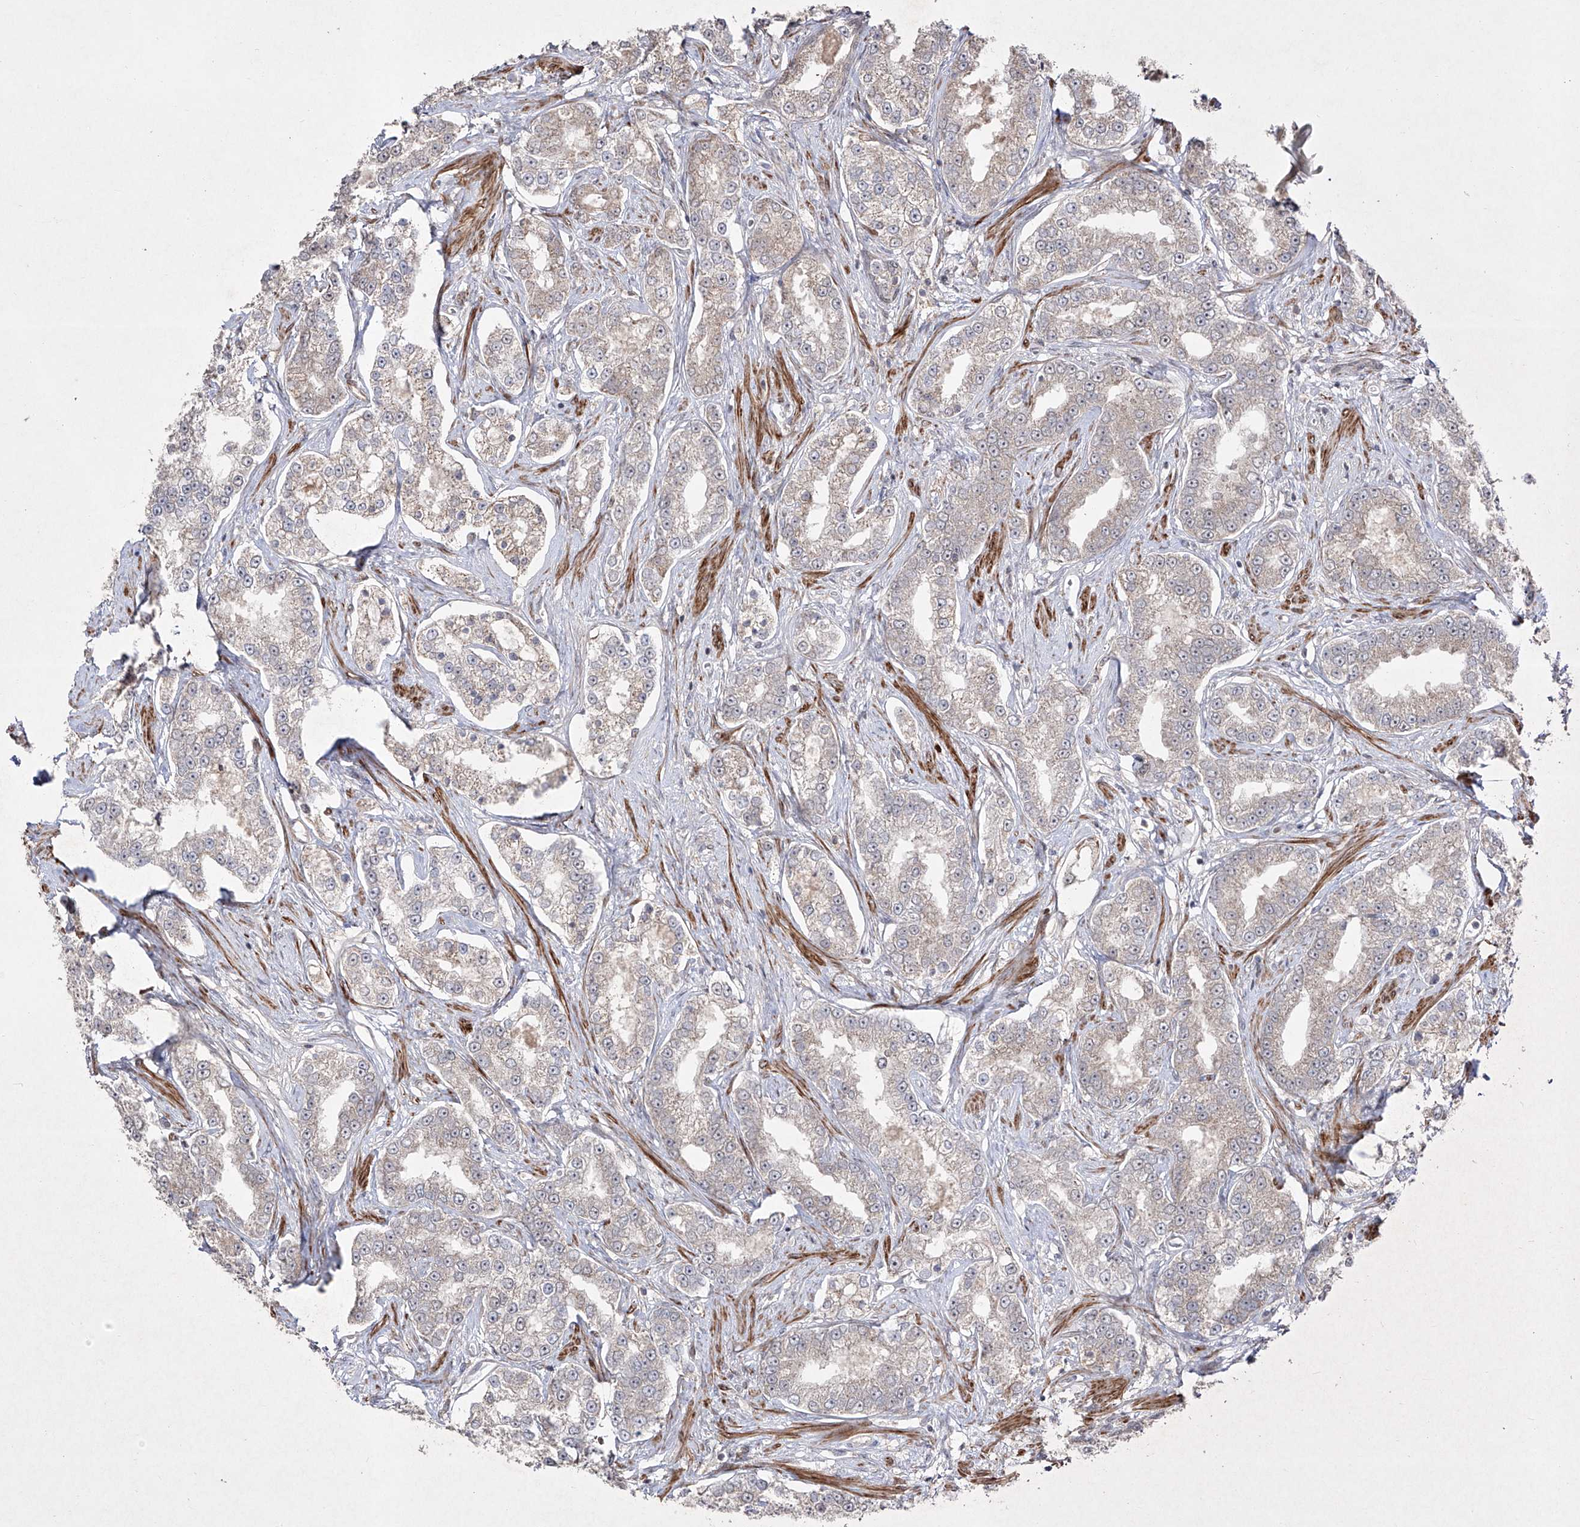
{"staining": {"intensity": "negative", "quantity": "none", "location": "none"}, "tissue": "prostate cancer", "cell_type": "Tumor cells", "image_type": "cancer", "snomed": [{"axis": "morphology", "description": "Normal tissue, NOS"}, {"axis": "morphology", "description": "Adenocarcinoma, High grade"}, {"axis": "topography", "description": "Prostate"}], "caption": "This is a histopathology image of immunohistochemistry (IHC) staining of prostate cancer (adenocarcinoma (high-grade)), which shows no positivity in tumor cells.", "gene": "KDM1B", "patient": {"sex": "male", "age": 83}}